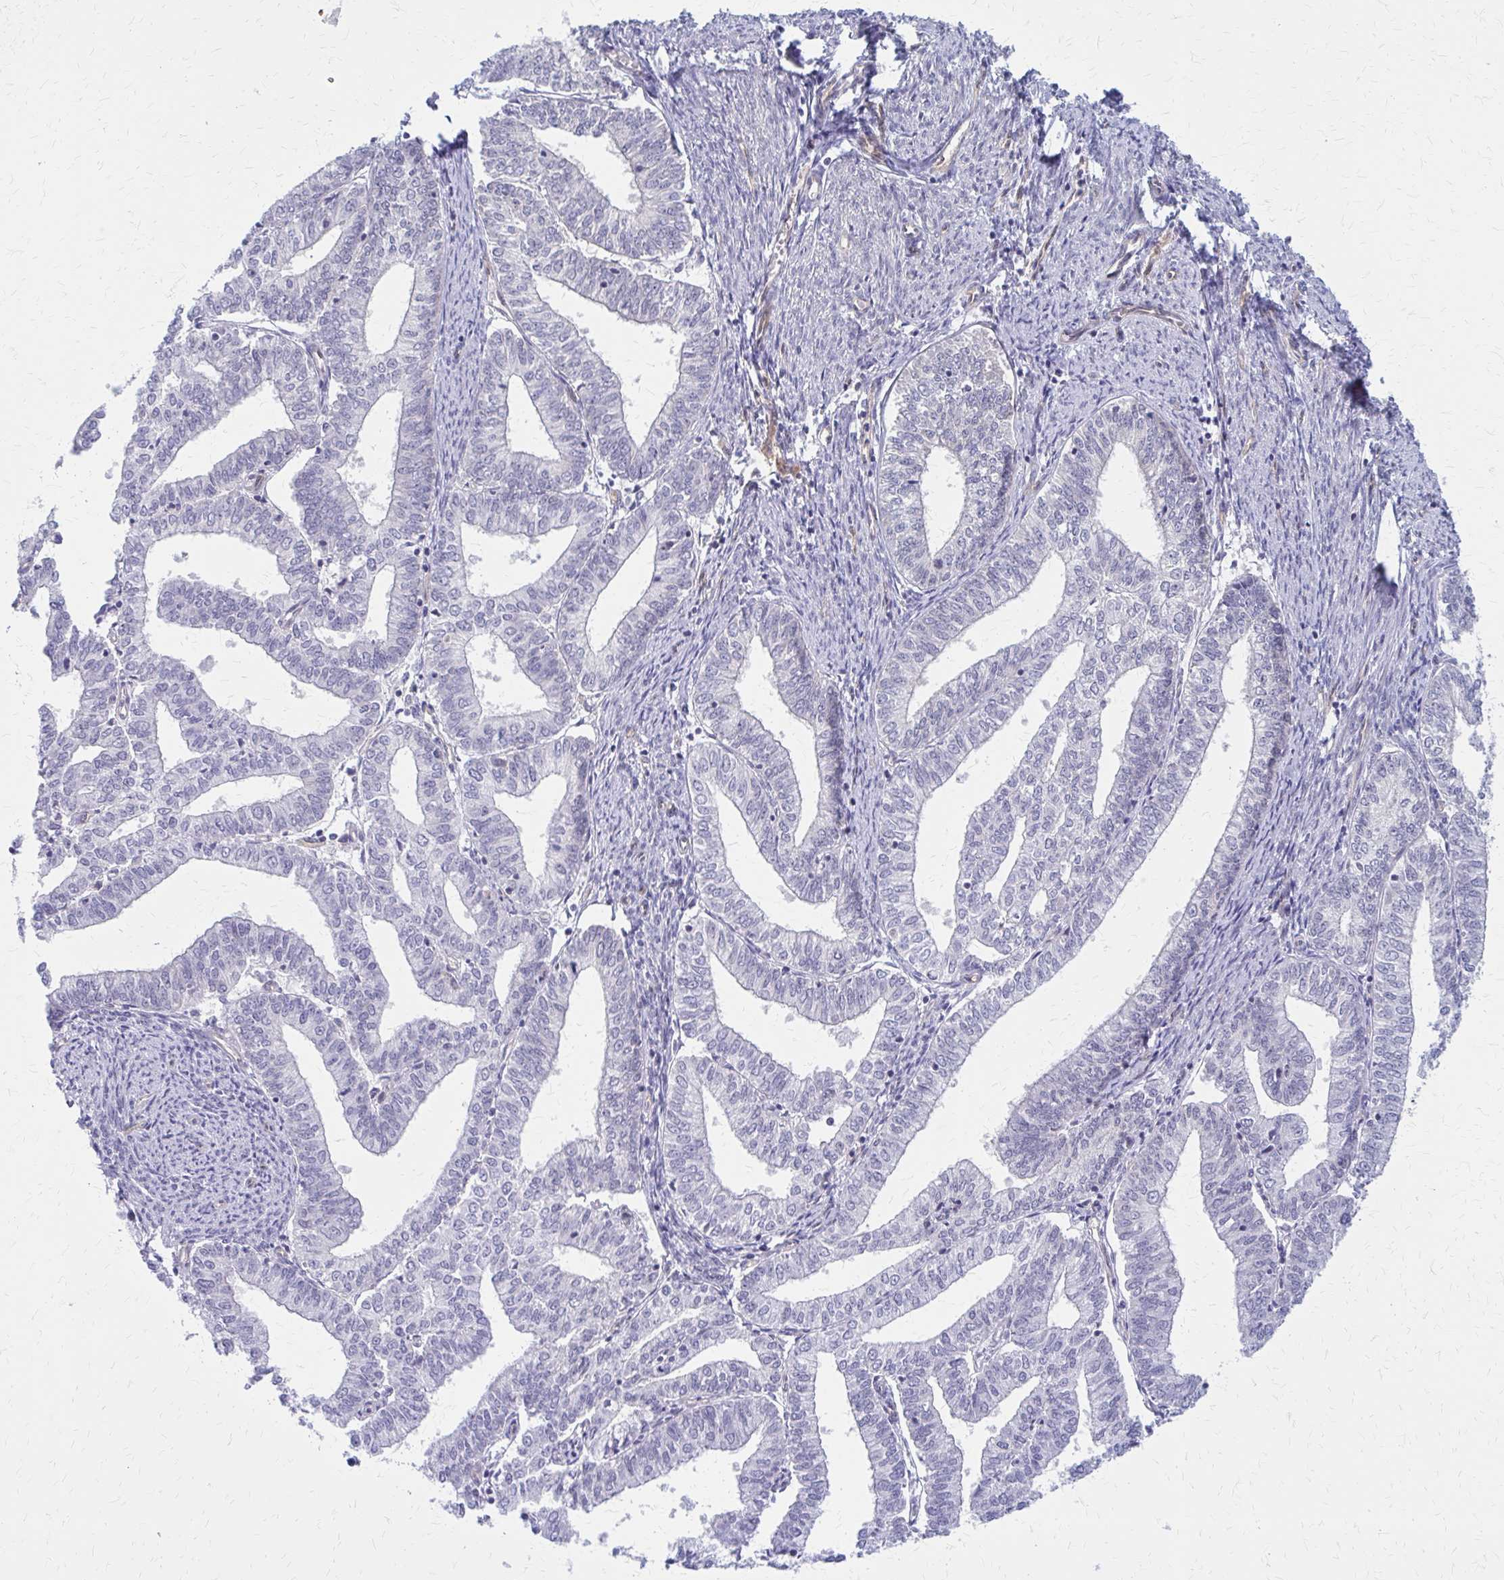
{"staining": {"intensity": "negative", "quantity": "none", "location": "none"}, "tissue": "endometrial cancer", "cell_type": "Tumor cells", "image_type": "cancer", "snomed": [{"axis": "morphology", "description": "Adenocarcinoma, NOS"}, {"axis": "topography", "description": "Endometrium"}], "caption": "This is a micrograph of immunohistochemistry (IHC) staining of adenocarcinoma (endometrial), which shows no staining in tumor cells.", "gene": "CLIC2", "patient": {"sex": "female", "age": 61}}